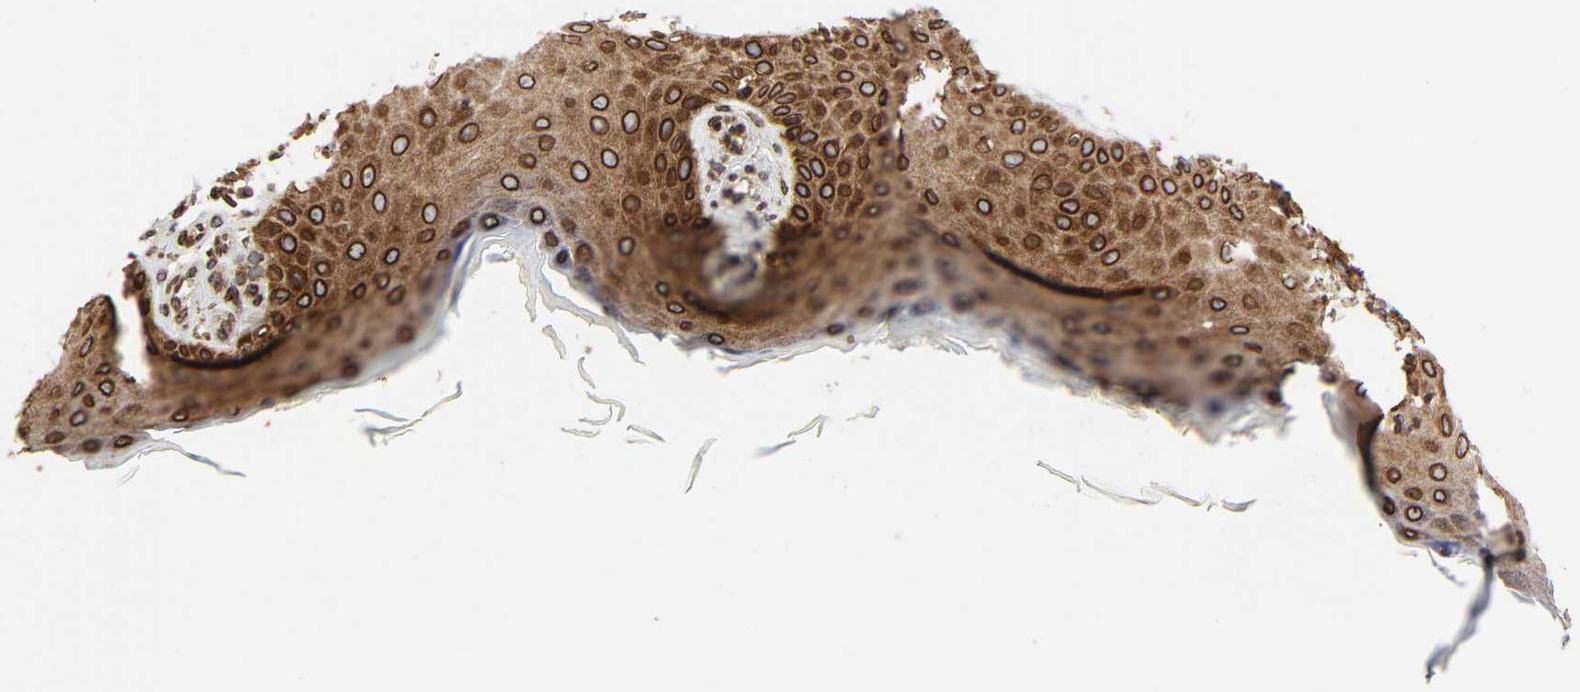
{"staining": {"intensity": "strong", "quantity": ">75%", "location": "cytoplasmic/membranous,nuclear"}, "tissue": "skin cancer", "cell_type": "Tumor cells", "image_type": "cancer", "snomed": [{"axis": "morphology", "description": "Squamous cell carcinoma, NOS"}, {"axis": "topography", "description": "Skin"}], "caption": "The histopathology image shows immunohistochemical staining of skin squamous cell carcinoma. There is strong cytoplasmic/membranous and nuclear staining is seen in about >75% of tumor cells. The staining is performed using DAB brown chromogen to label protein expression. The nuclei are counter-stained blue using hematoxylin.", "gene": "RANGAP1", "patient": {"sex": "female", "age": 40}}